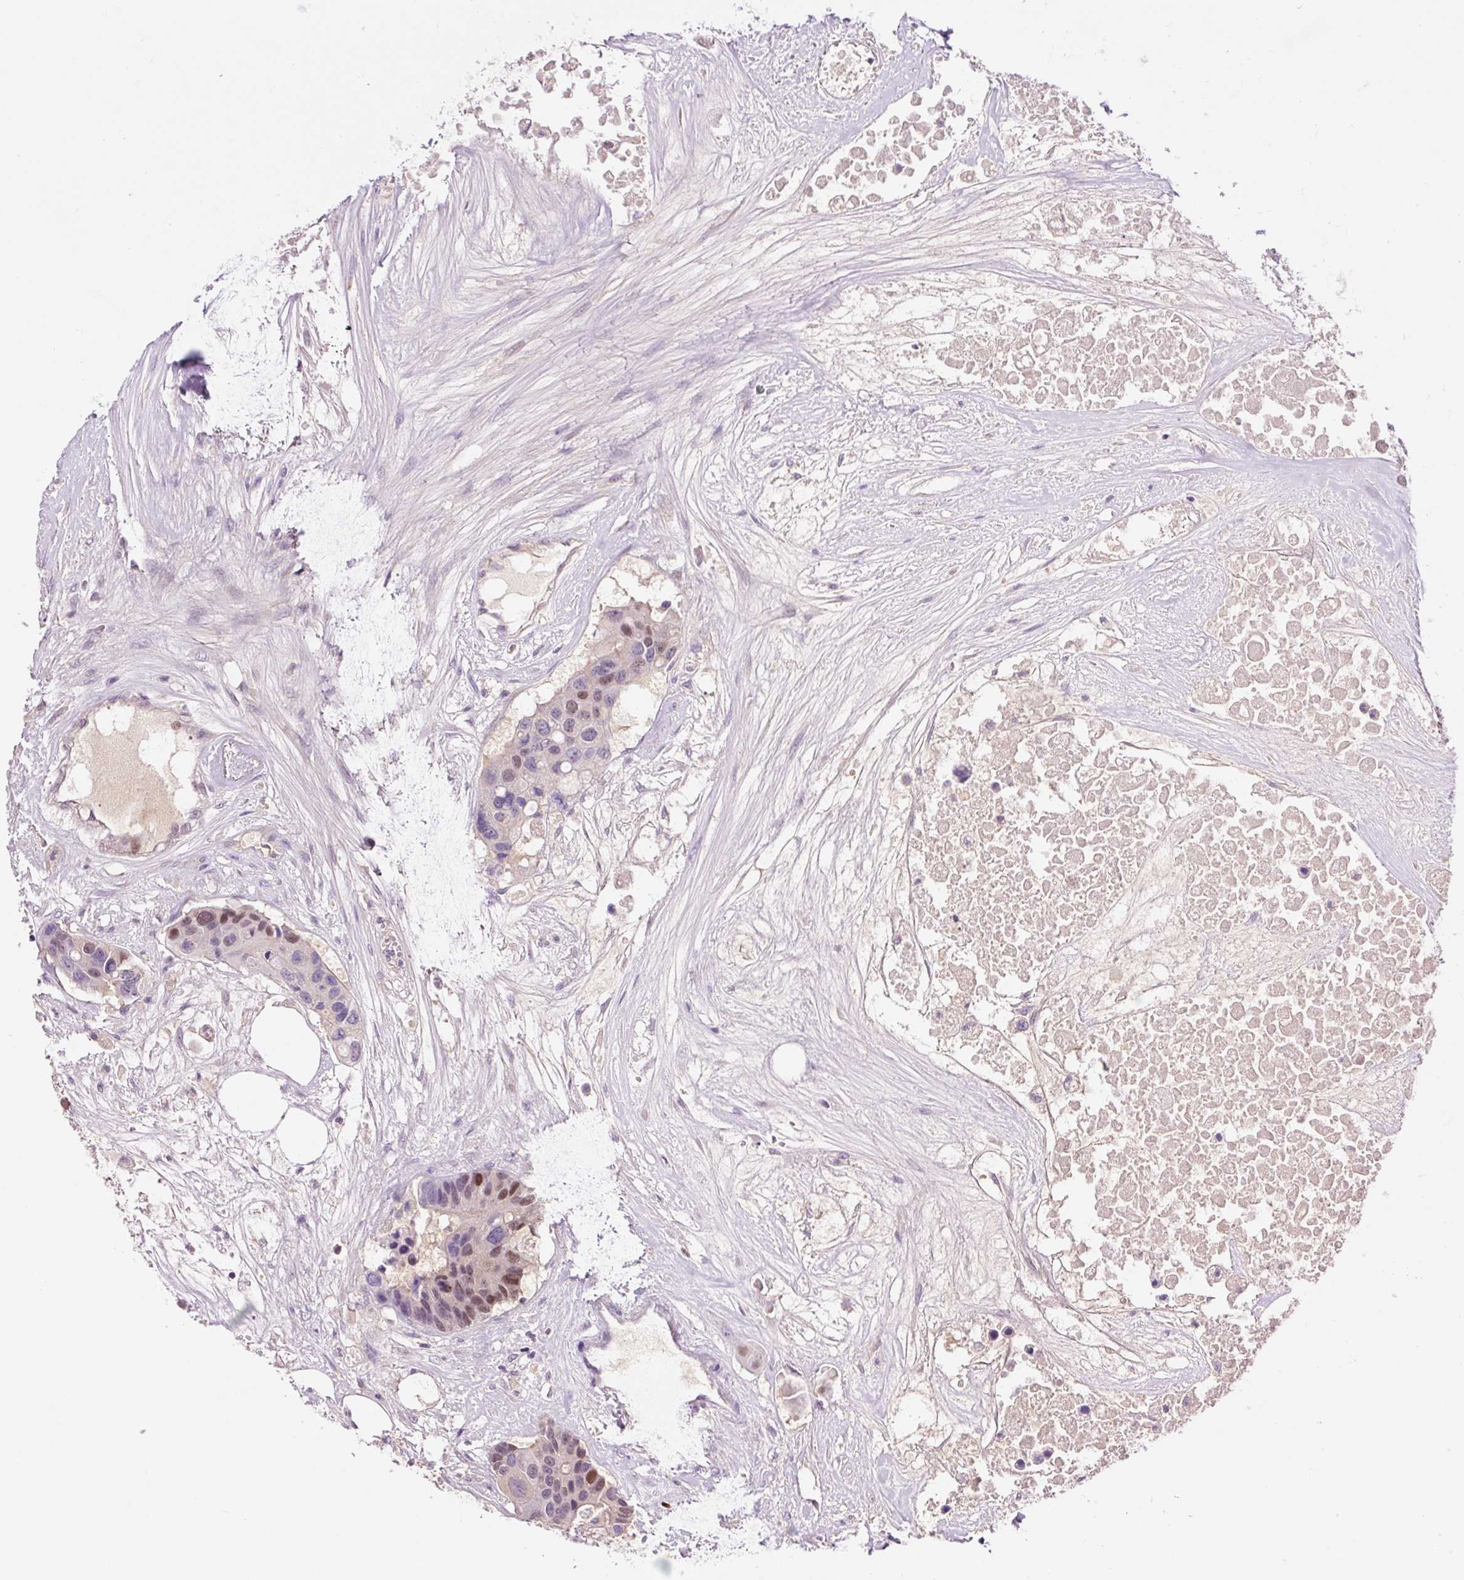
{"staining": {"intensity": "moderate", "quantity": "<25%", "location": "nuclear"}, "tissue": "colorectal cancer", "cell_type": "Tumor cells", "image_type": "cancer", "snomed": [{"axis": "morphology", "description": "Adenocarcinoma, NOS"}, {"axis": "topography", "description": "Colon"}], "caption": "An immunohistochemistry (IHC) micrograph of tumor tissue is shown. Protein staining in brown shows moderate nuclear positivity in colorectal cancer (adenocarcinoma) within tumor cells.", "gene": "DPPA4", "patient": {"sex": "male", "age": 77}}